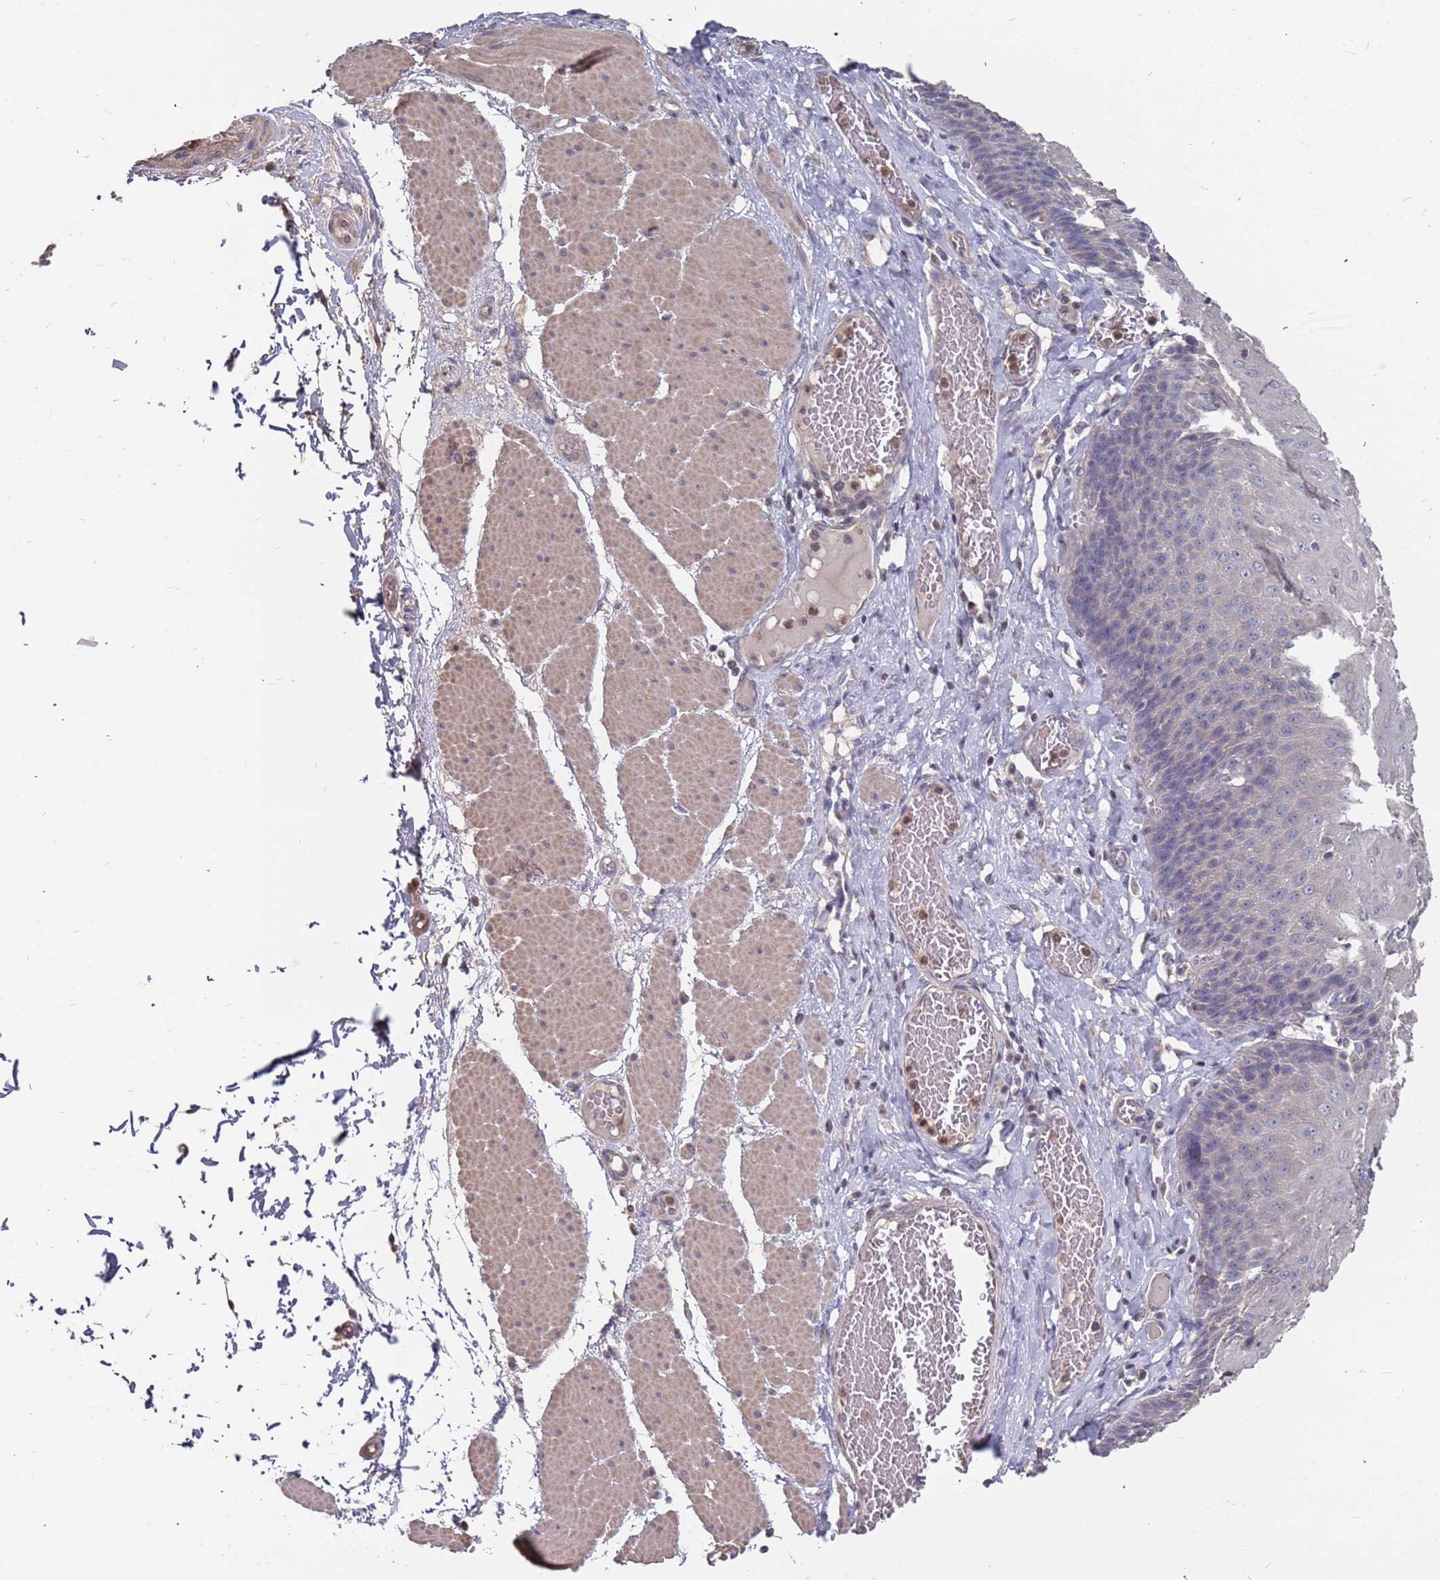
{"staining": {"intensity": "negative", "quantity": "none", "location": "none"}, "tissue": "esophagus", "cell_type": "Squamous epithelial cells", "image_type": "normal", "snomed": [{"axis": "morphology", "description": "Normal tissue, NOS"}, {"axis": "topography", "description": "Esophagus"}], "caption": "The micrograph displays no significant positivity in squamous epithelial cells of esophagus.", "gene": "TCEANC2", "patient": {"sex": "male", "age": 60}}